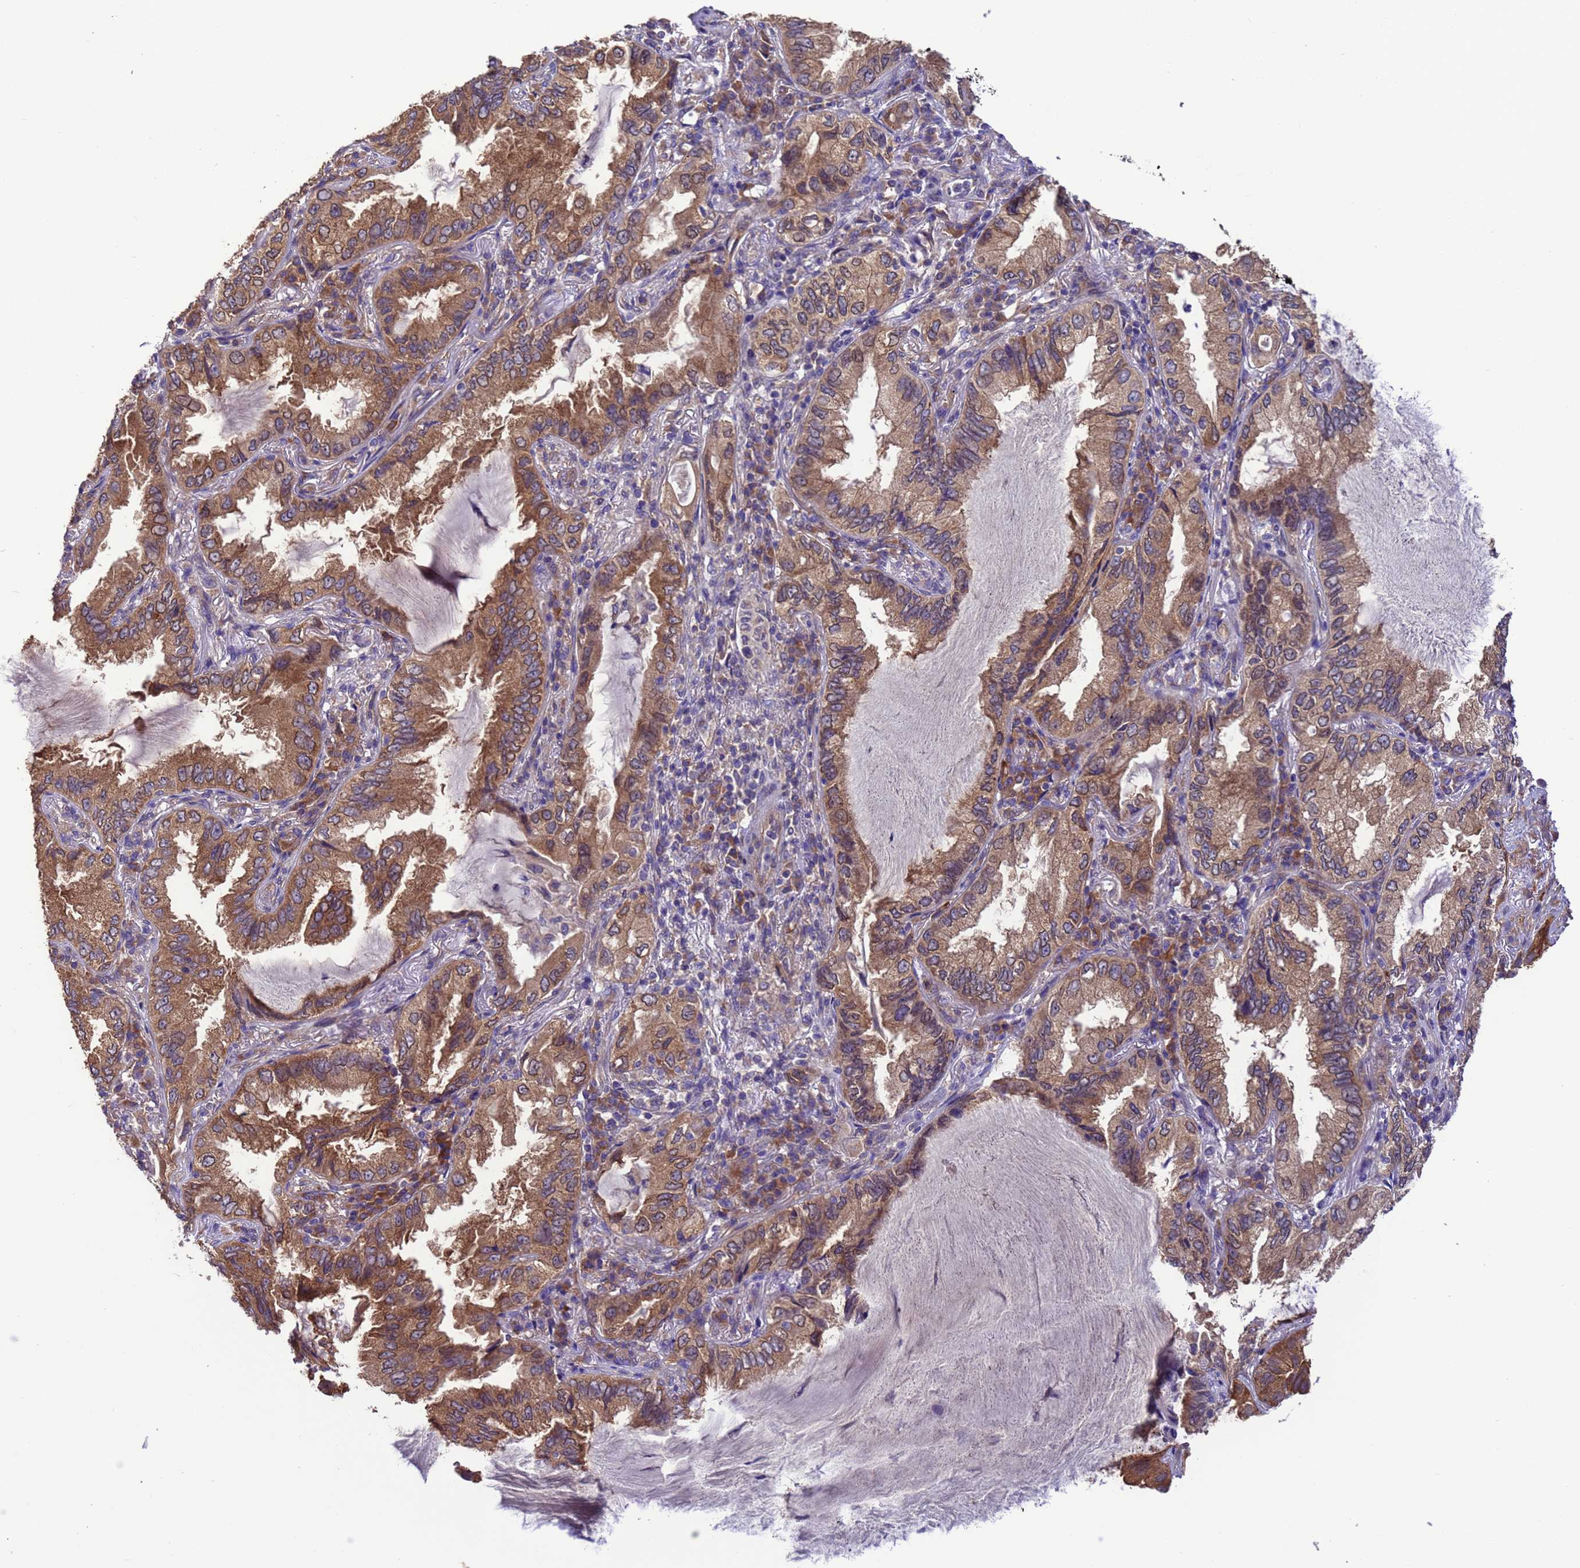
{"staining": {"intensity": "moderate", "quantity": ">75%", "location": "cytoplasmic/membranous"}, "tissue": "lung cancer", "cell_type": "Tumor cells", "image_type": "cancer", "snomed": [{"axis": "morphology", "description": "Adenocarcinoma, NOS"}, {"axis": "topography", "description": "Lung"}], "caption": "The micrograph demonstrates staining of lung cancer, revealing moderate cytoplasmic/membranous protein staining (brown color) within tumor cells.", "gene": "ARHGAP12", "patient": {"sex": "female", "age": 69}}